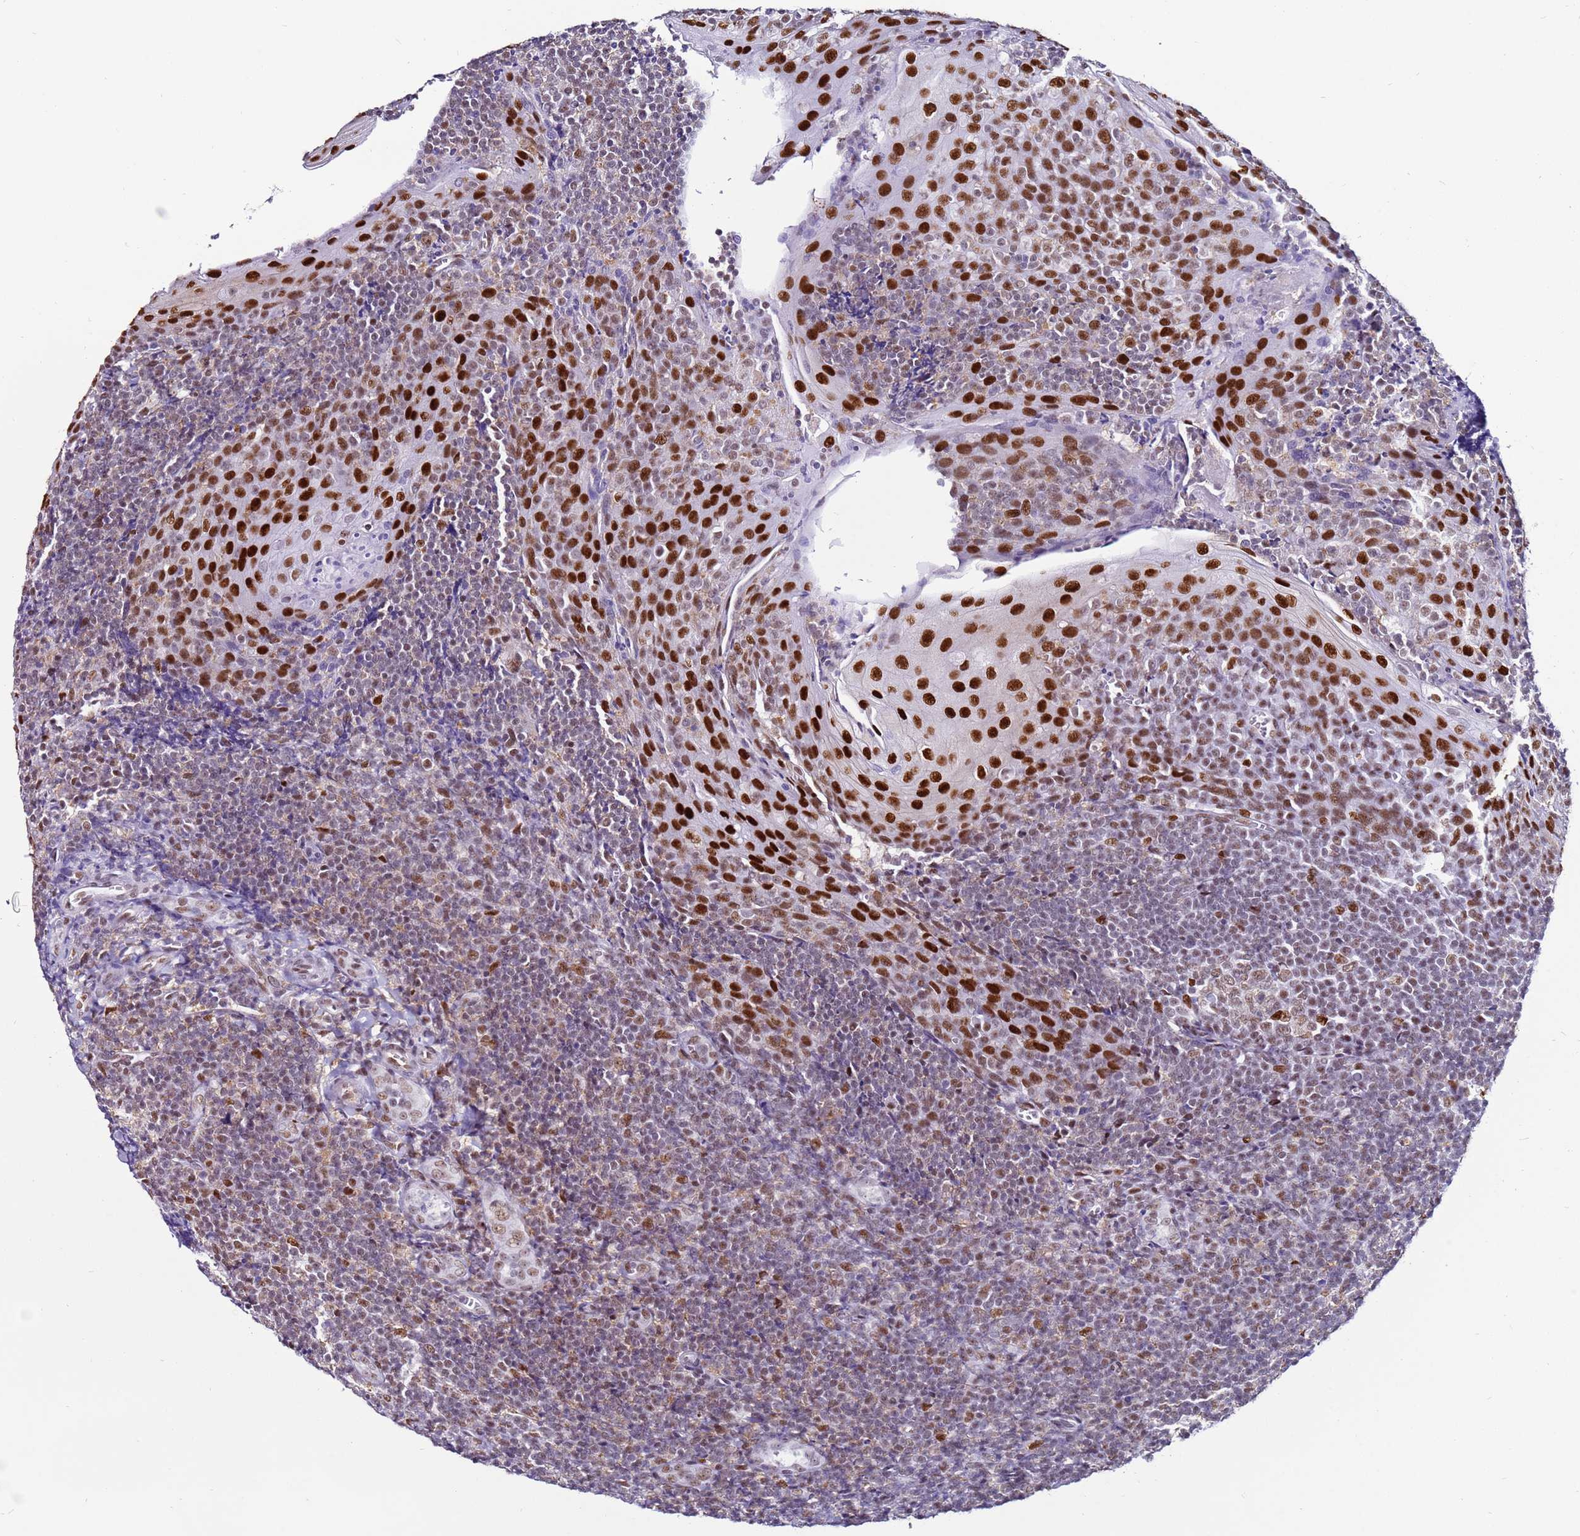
{"staining": {"intensity": "strong", "quantity": "<25%", "location": "nuclear"}, "tissue": "tonsil", "cell_type": "Germinal center cells", "image_type": "normal", "snomed": [{"axis": "morphology", "description": "Normal tissue, NOS"}, {"axis": "topography", "description": "Tonsil"}], "caption": "Strong nuclear protein expression is seen in about <25% of germinal center cells in tonsil.", "gene": "KPNA4", "patient": {"sex": "male", "age": 27}}